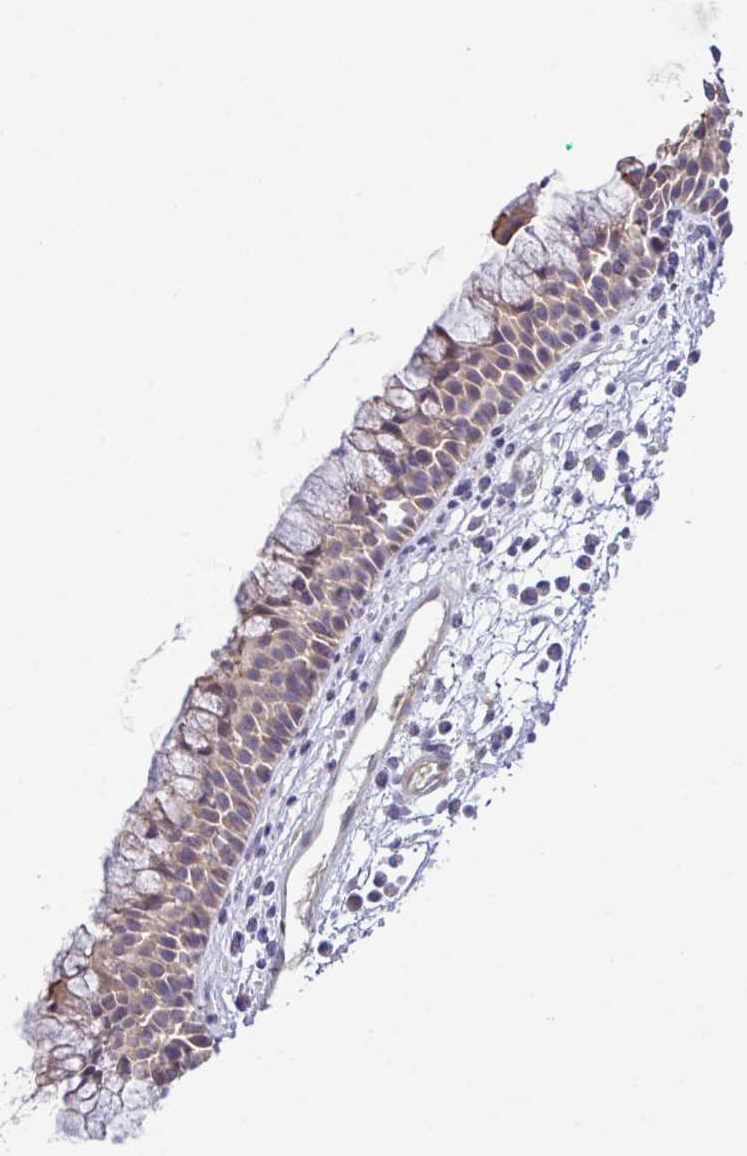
{"staining": {"intensity": "strong", "quantity": "<25%", "location": "cytoplasmic/membranous"}, "tissue": "nasopharynx", "cell_type": "Respiratory epithelial cells", "image_type": "normal", "snomed": [{"axis": "morphology", "description": "Normal tissue, NOS"}, {"axis": "topography", "description": "Nasopharynx"}], "caption": "Brown immunohistochemical staining in unremarkable nasopharynx exhibits strong cytoplasmic/membranous staining in about <25% of respiratory epithelial cells.", "gene": "SYNPO2L", "patient": {"sex": "male", "age": 56}}